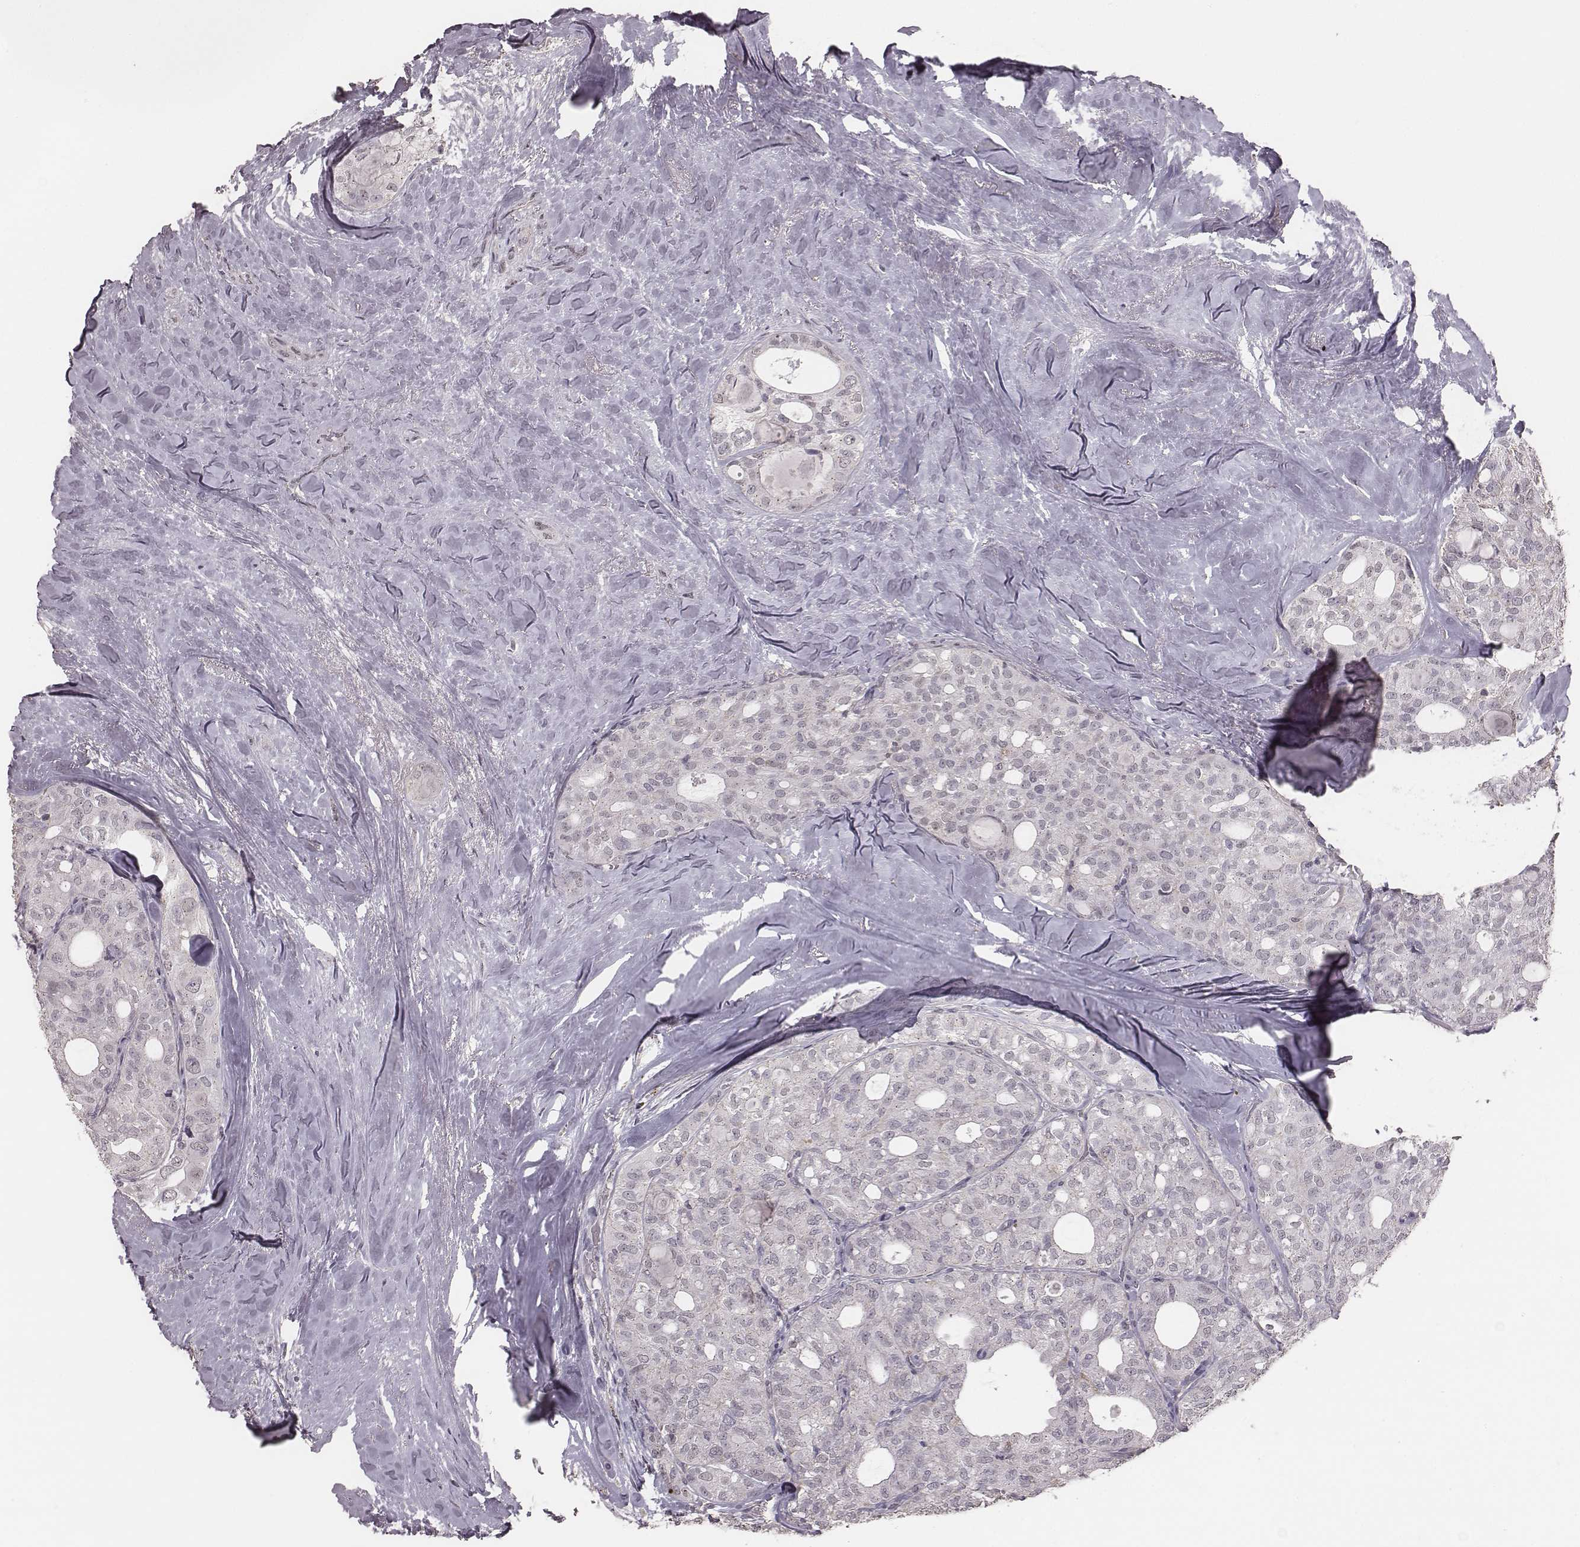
{"staining": {"intensity": "negative", "quantity": "none", "location": "none"}, "tissue": "thyroid cancer", "cell_type": "Tumor cells", "image_type": "cancer", "snomed": [{"axis": "morphology", "description": "Follicular adenoma carcinoma, NOS"}, {"axis": "topography", "description": "Thyroid gland"}], "caption": "Human follicular adenoma carcinoma (thyroid) stained for a protein using immunohistochemistry (IHC) exhibits no positivity in tumor cells.", "gene": "SLC7A4", "patient": {"sex": "male", "age": 75}}